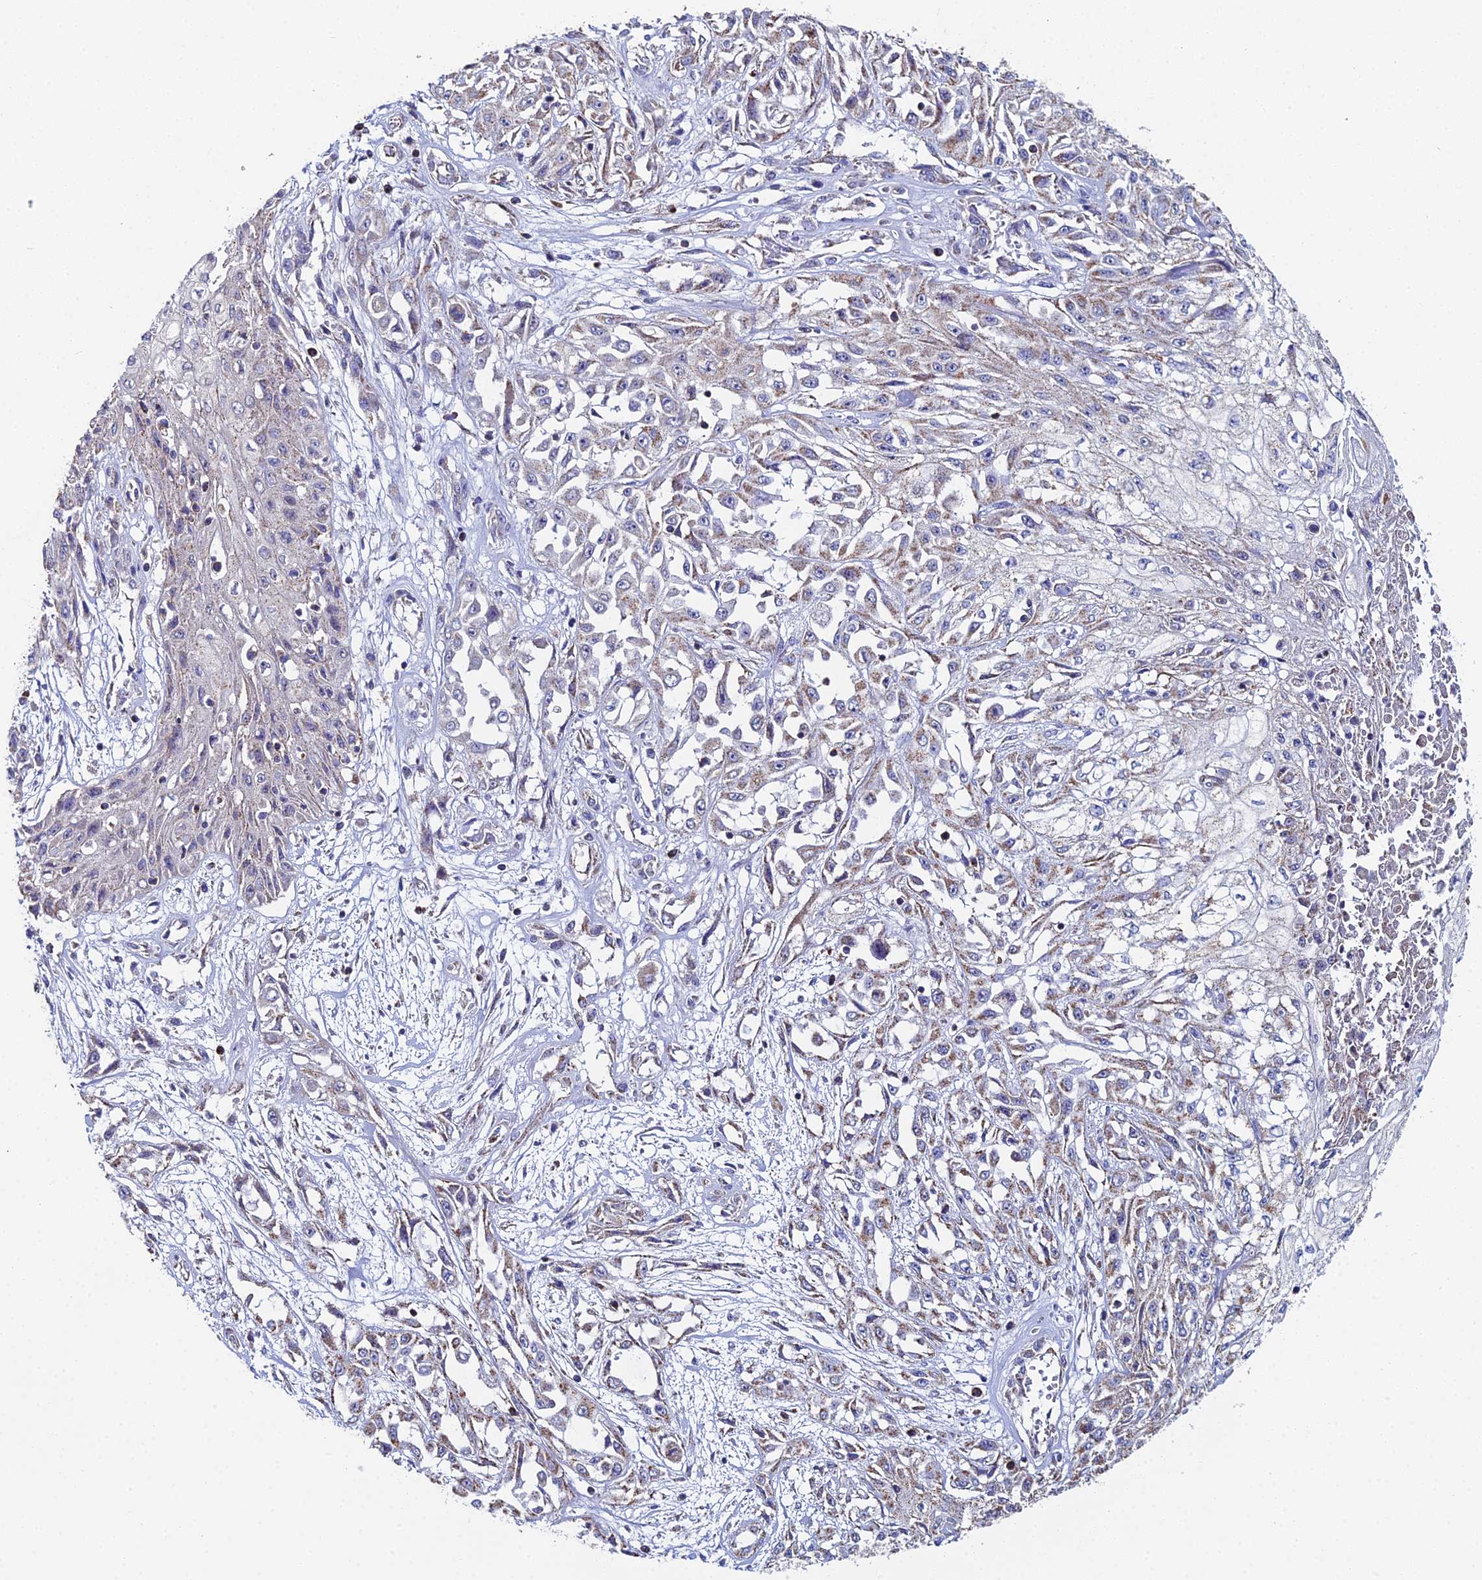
{"staining": {"intensity": "weak", "quantity": "25%-75%", "location": "cytoplasmic/membranous"}, "tissue": "skin cancer", "cell_type": "Tumor cells", "image_type": "cancer", "snomed": [{"axis": "morphology", "description": "Squamous cell carcinoma, NOS"}, {"axis": "morphology", "description": "Squamous cell carcinoma, metastatic, NOS"}, {"axis": "topography", "description": "Skin"}, {"axis": "topography", "description": "Lymph node"}], "caption": "Tumor cells show low levels of weak cytoplasmic/membranous staining in approximately 25%-75% of cells in human skin squamous cell carcinoma. The staining was performed using DAB (3,3'-diaminobenzidine) to visualize the protein expression in brown, while the nuclei were stained in blue with hematoxylin (Magnification: 20x).", "gene": "SPOCK2", "patient": {"sex": "male", "age": 75}}